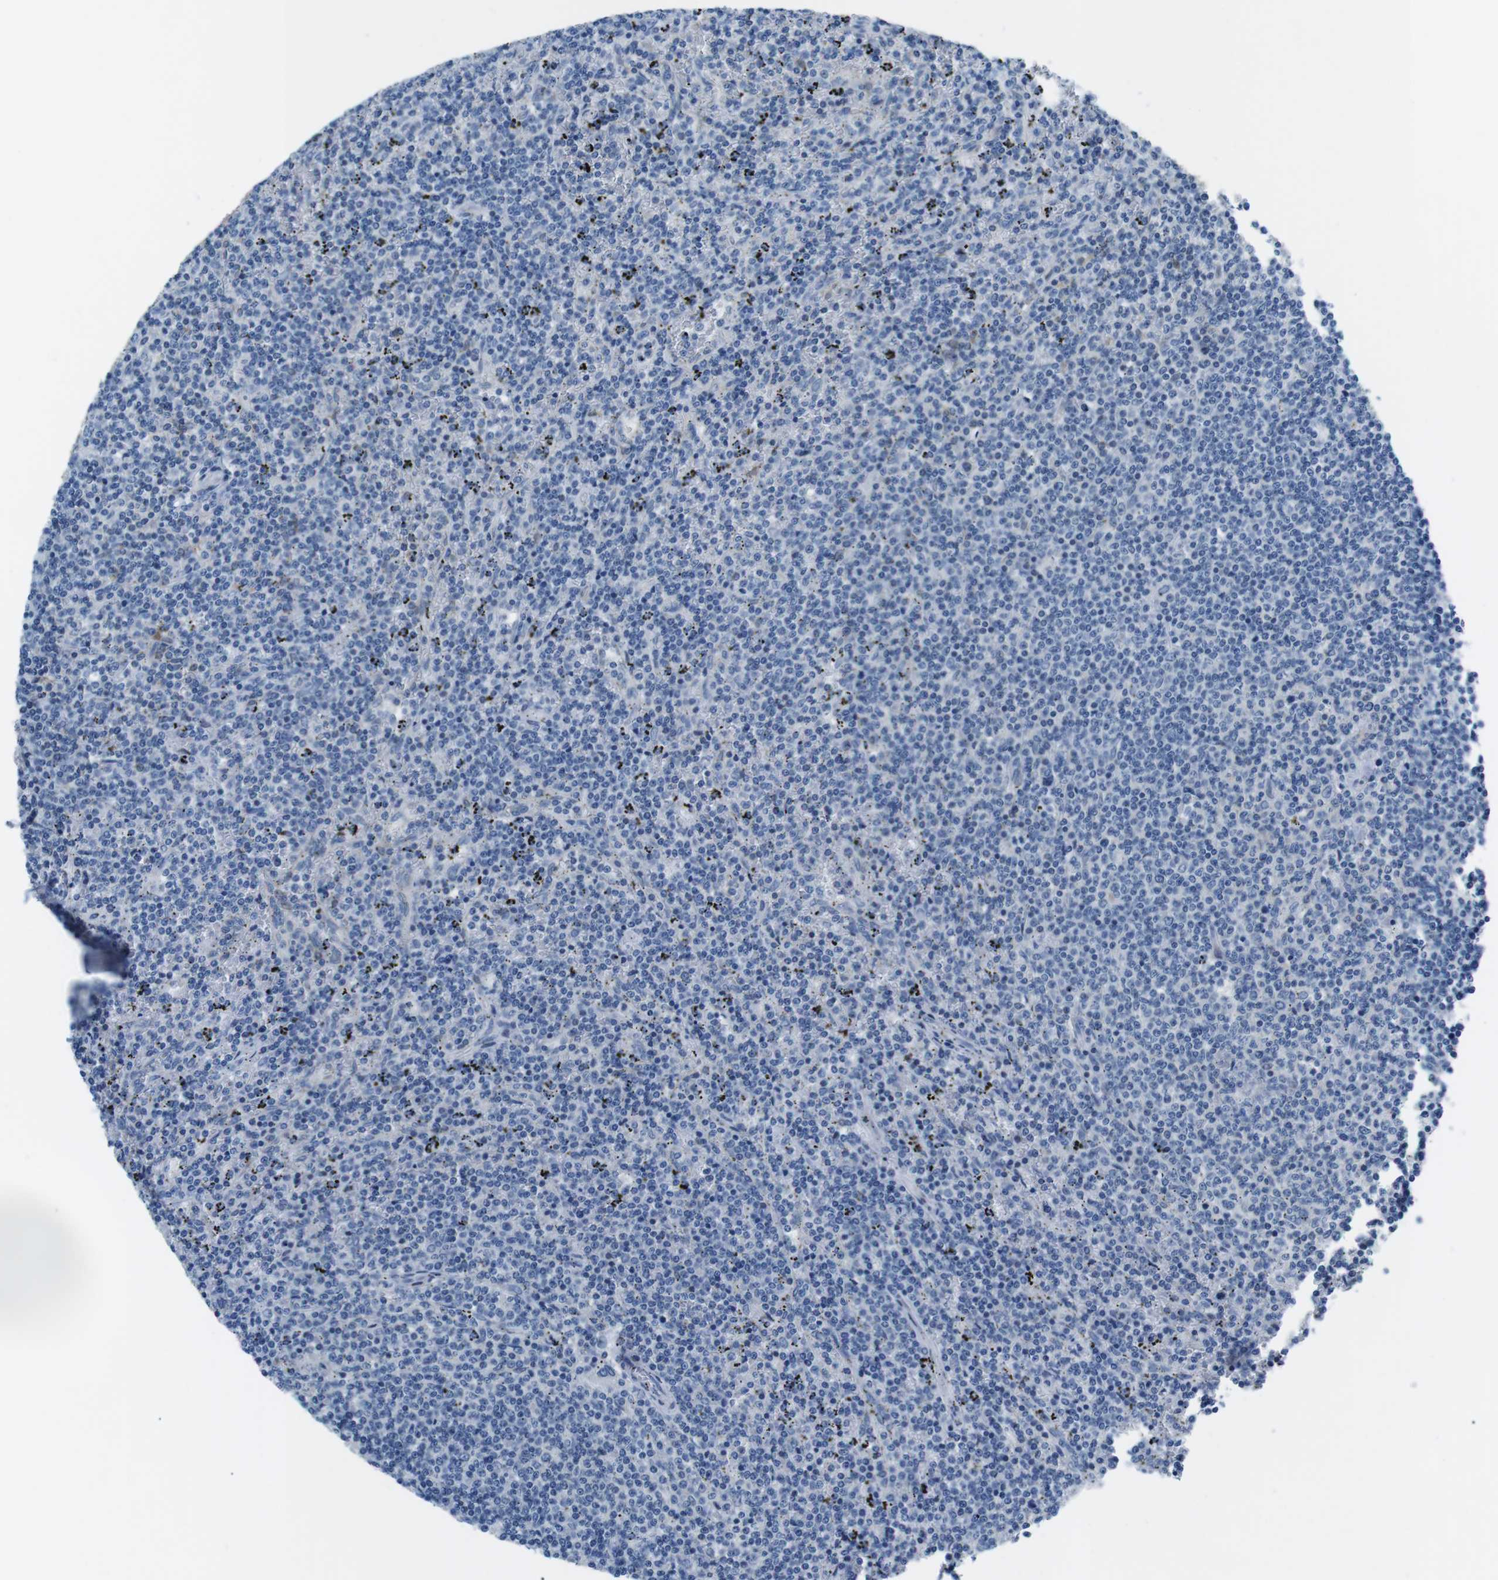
{"staining": {"intensity": "negative", "quantity": "none", "location": "none"}, "tissue": "lymphoma", "cell_type": "Tumor cells", "image_type": "cancer", "snomed": [{"axis": "morphology", "description": "Malignant lymphoma, non-Hodgkin's type, Low grade"}, {"axis": "topography", "description": "Spleen"}], "caption": "This image is of low-grade malignant lymphoma, non-Hodgkin's type stained with IHC to label a protein in brown with the nuclei are counter-stained blue. There is no expression in tumor cells.", "gene": "PHLDA1", "patient": {"sex": "female", "age": 50}}